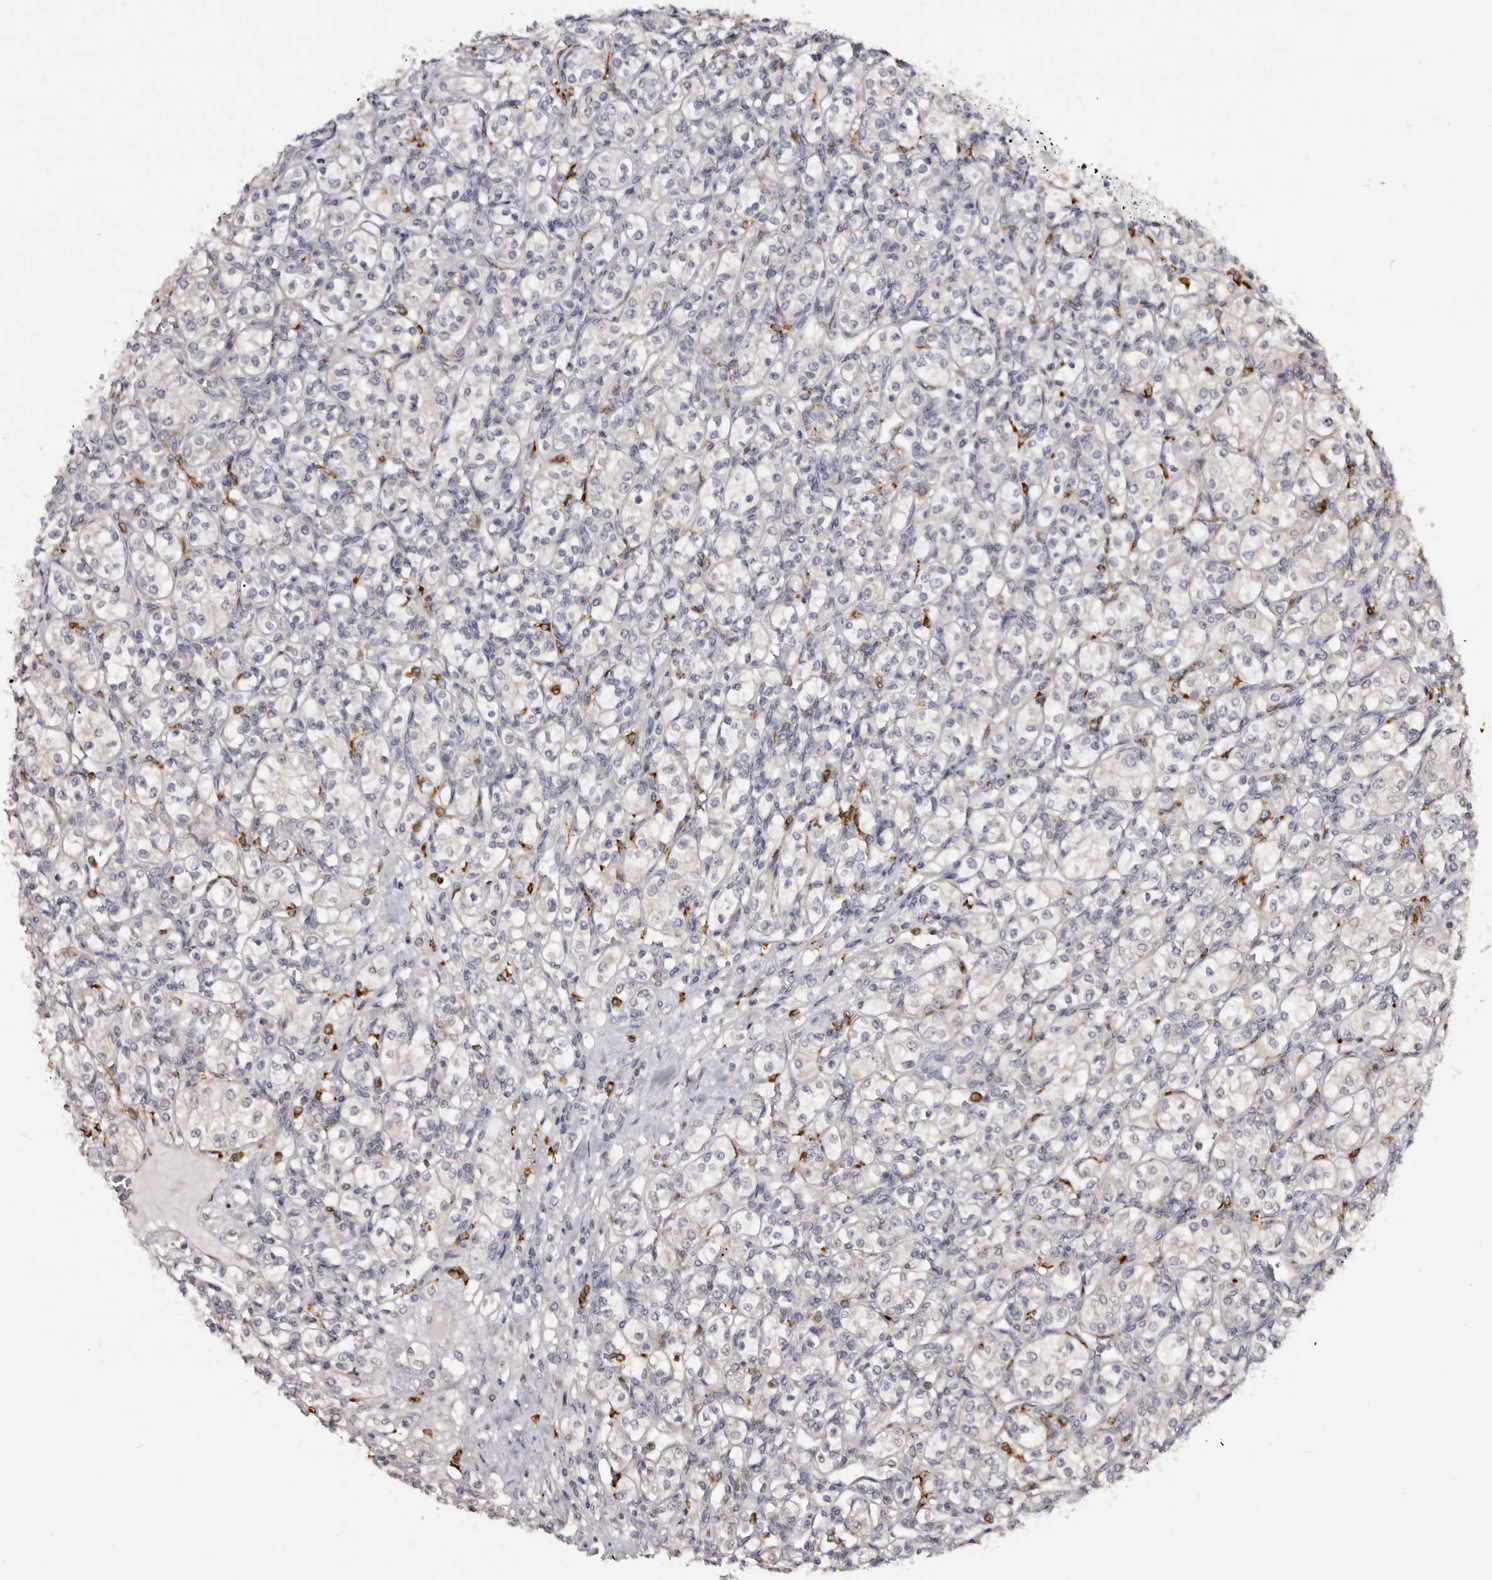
{"staining": {"intensity": "negative", "quantity": "none", "location": "none"}, "tissue": "renal cancer", "cell_type": "Tumor cells", "image_type": "cancer", "snomed": [{"axis": "morphology", "description": "Adenocarcinoma, NOS"}, {"axis": "topography", "description": "Kidney"}], "caption": "DAB (3,3'-diaminobenzidine) immunohistochemical staining of human renal cancer (adenocarcinoma) shows no significant staining in tumor cells.", "gene": "TNNI1", "patient": {"sex": "male", "age": 77}}